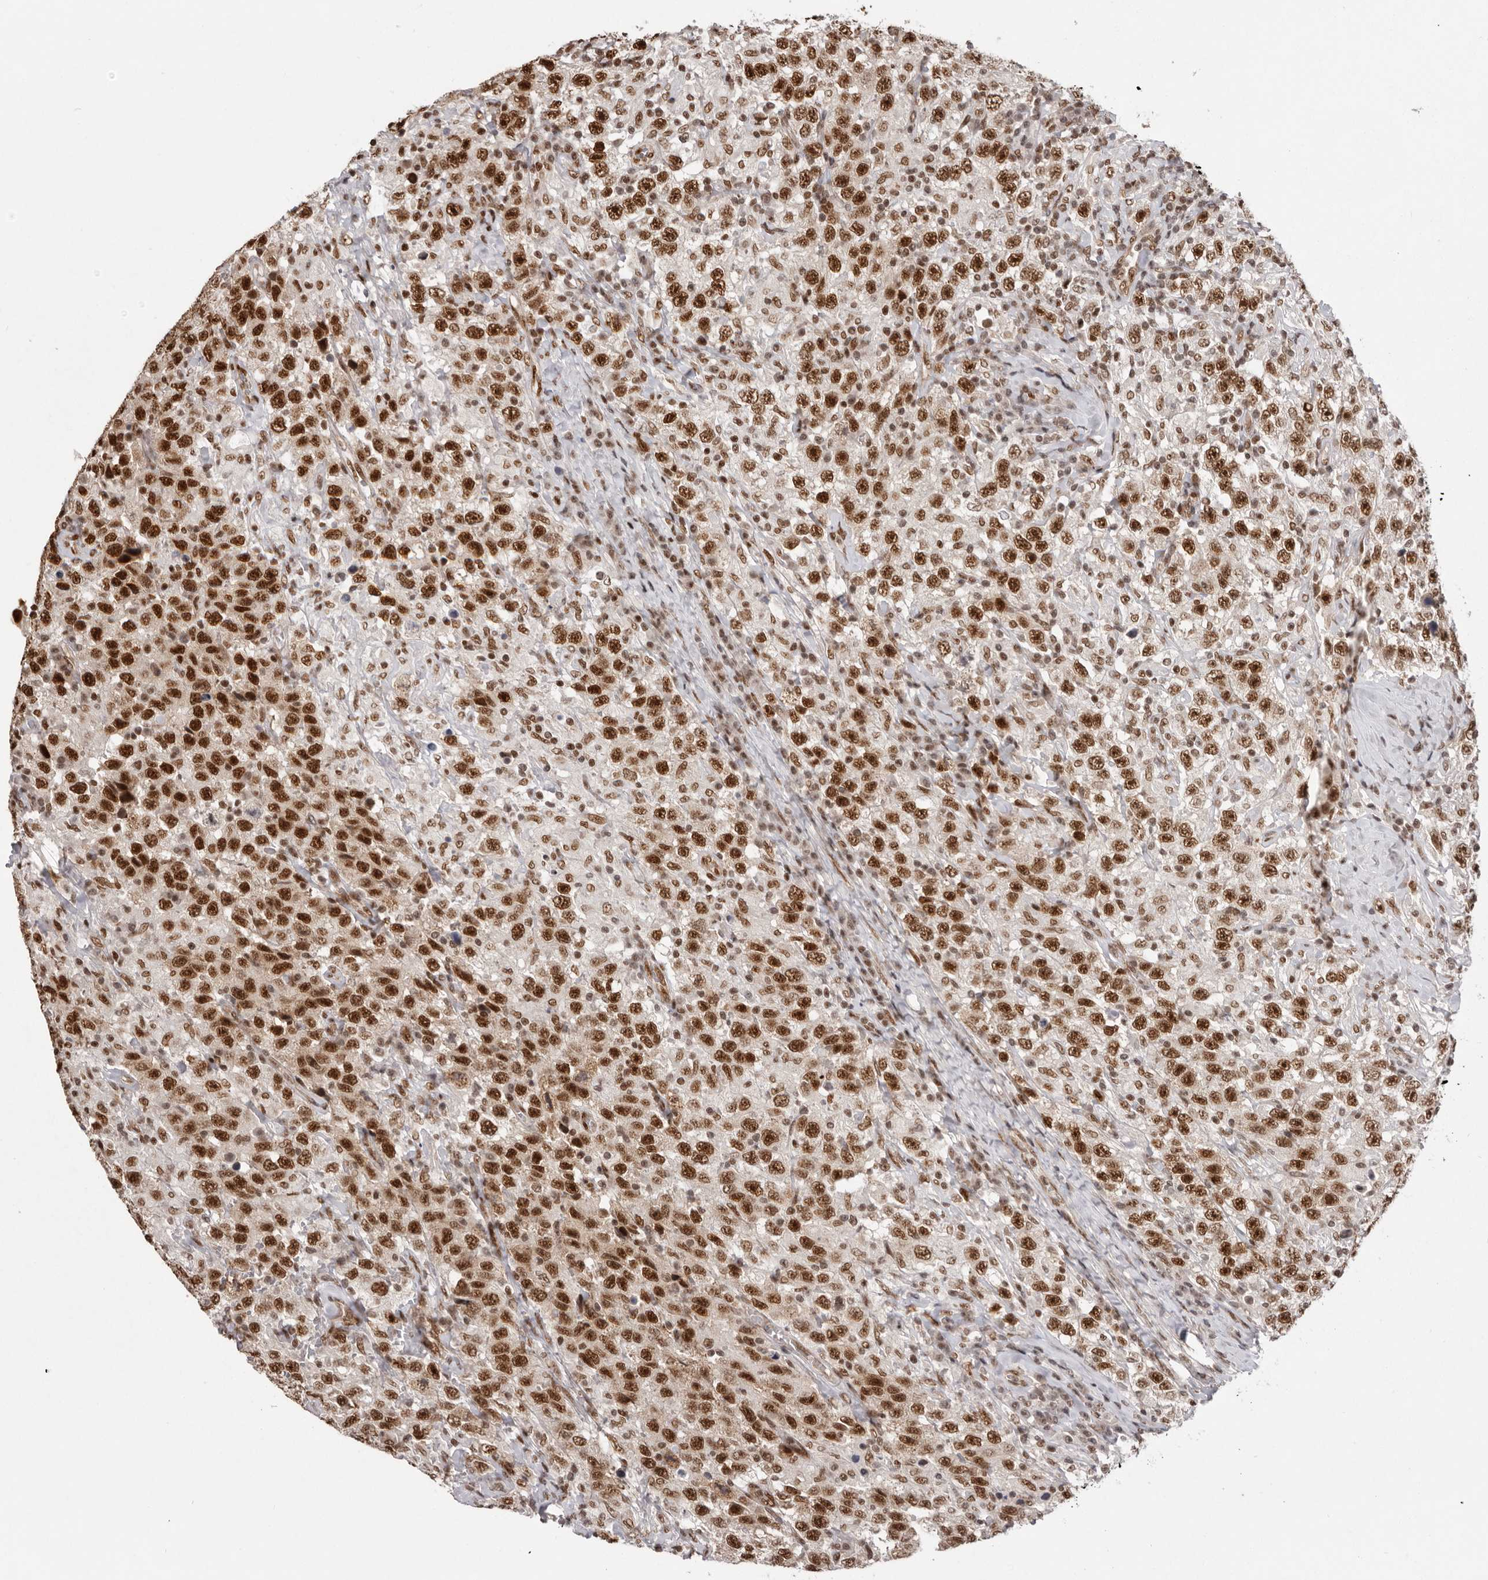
{"staining": {"intensity": "strong", "quantity": ">75%", "location": "nuclear"}, "tissue": "testis cancer", "cell_type": "Tumor cells", "image_type": "cancer", "snomed": [{"axis": "morphology", "description": "Seminoma, NOS"}, {"axis": "topography", "description": "Testis"}], "caption": "This histopathology image exhibits immunohistochemistry staining of testis seminoma, with high strong nuclear expression in about >75% of tumor cells.", "gene": "CHTOP", "patient": {"sex": "male", "age": 41}}